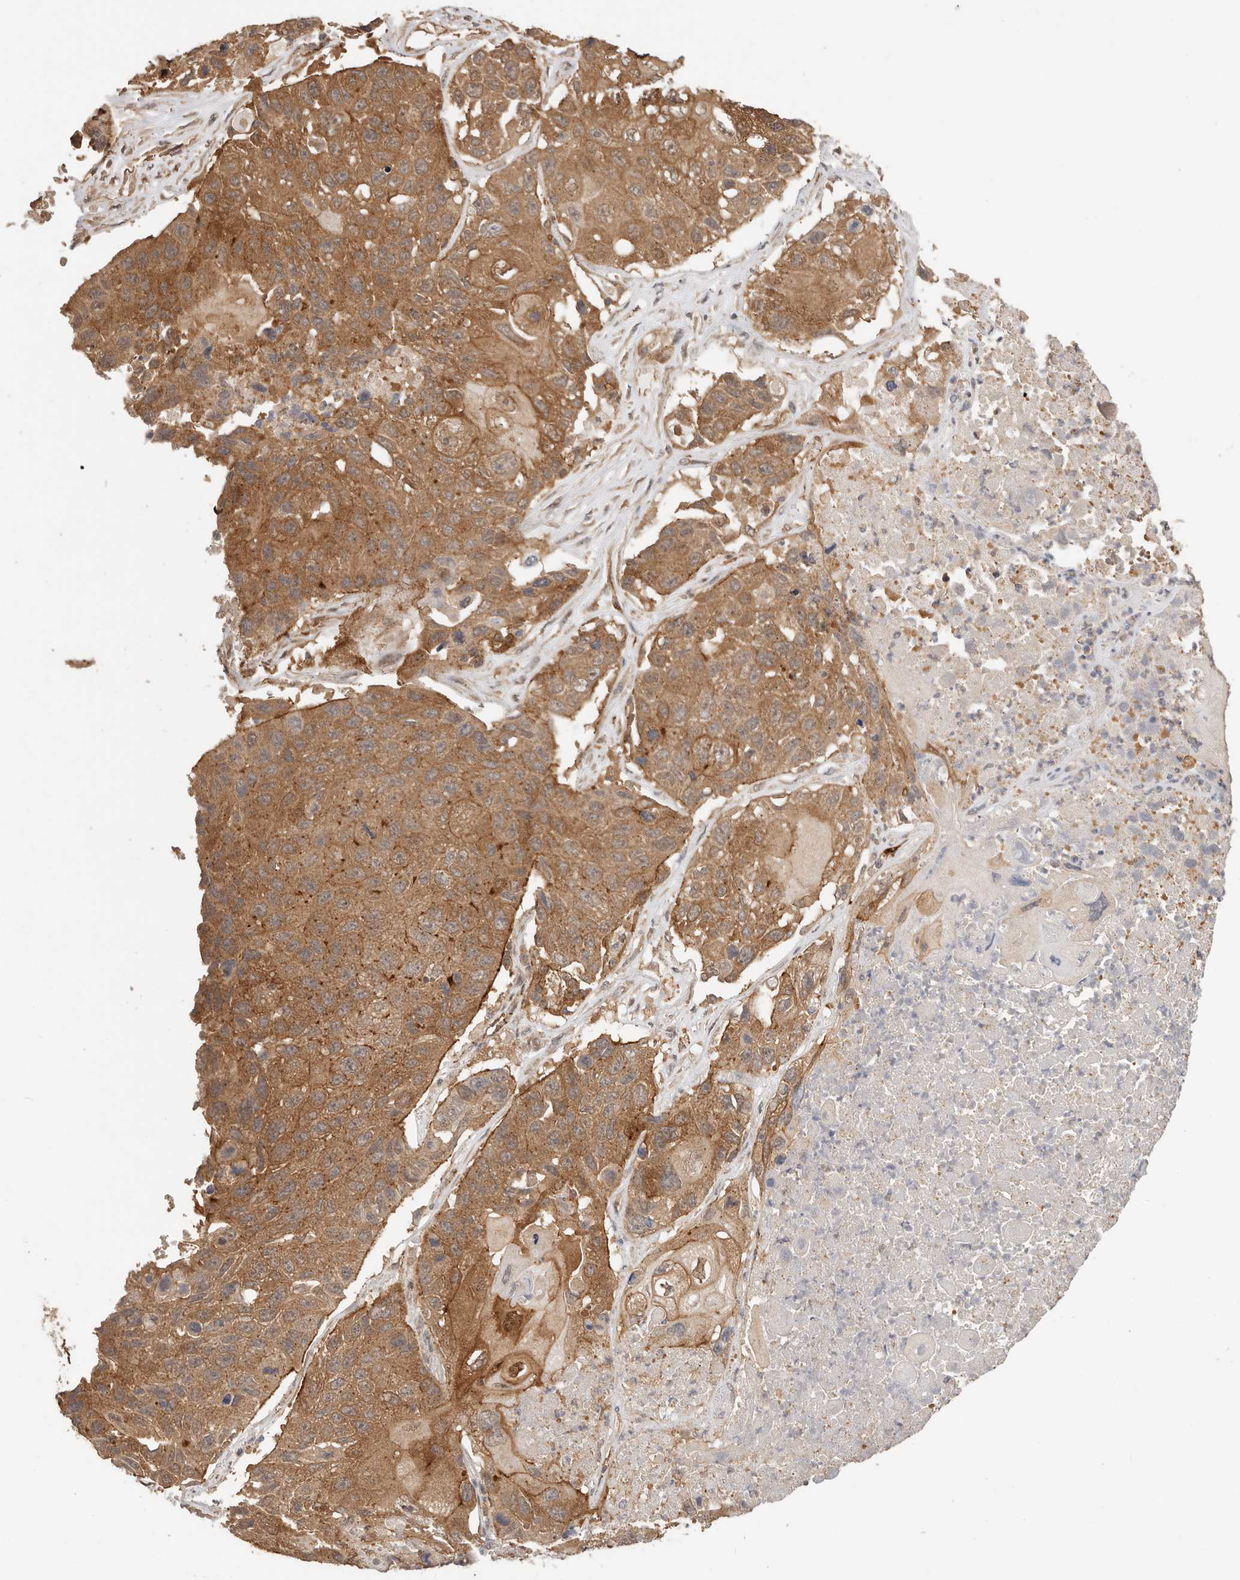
{"staining": {"intensity": "moderate", "quantity": ">75%", "location": "cytoplasmic/membranous"}, "tissue": "lung cancer", "cell_type": "Tumor cells", "image_type": "cancer", "snomed": [{"axis": "morphology", "description": "Squamous cell carcinoma, NOS"}, {"axis": "topography", "description": "Lung"}], "caption": "Human lung cancer (squamous cell carcinoma) stained with a brown dye reveals moderate cytoplasmic/membranous positive expression in approximately >75% of tumor cells.", "gene": "AFDN", "patient": {"sex": "male", "age": 61}}